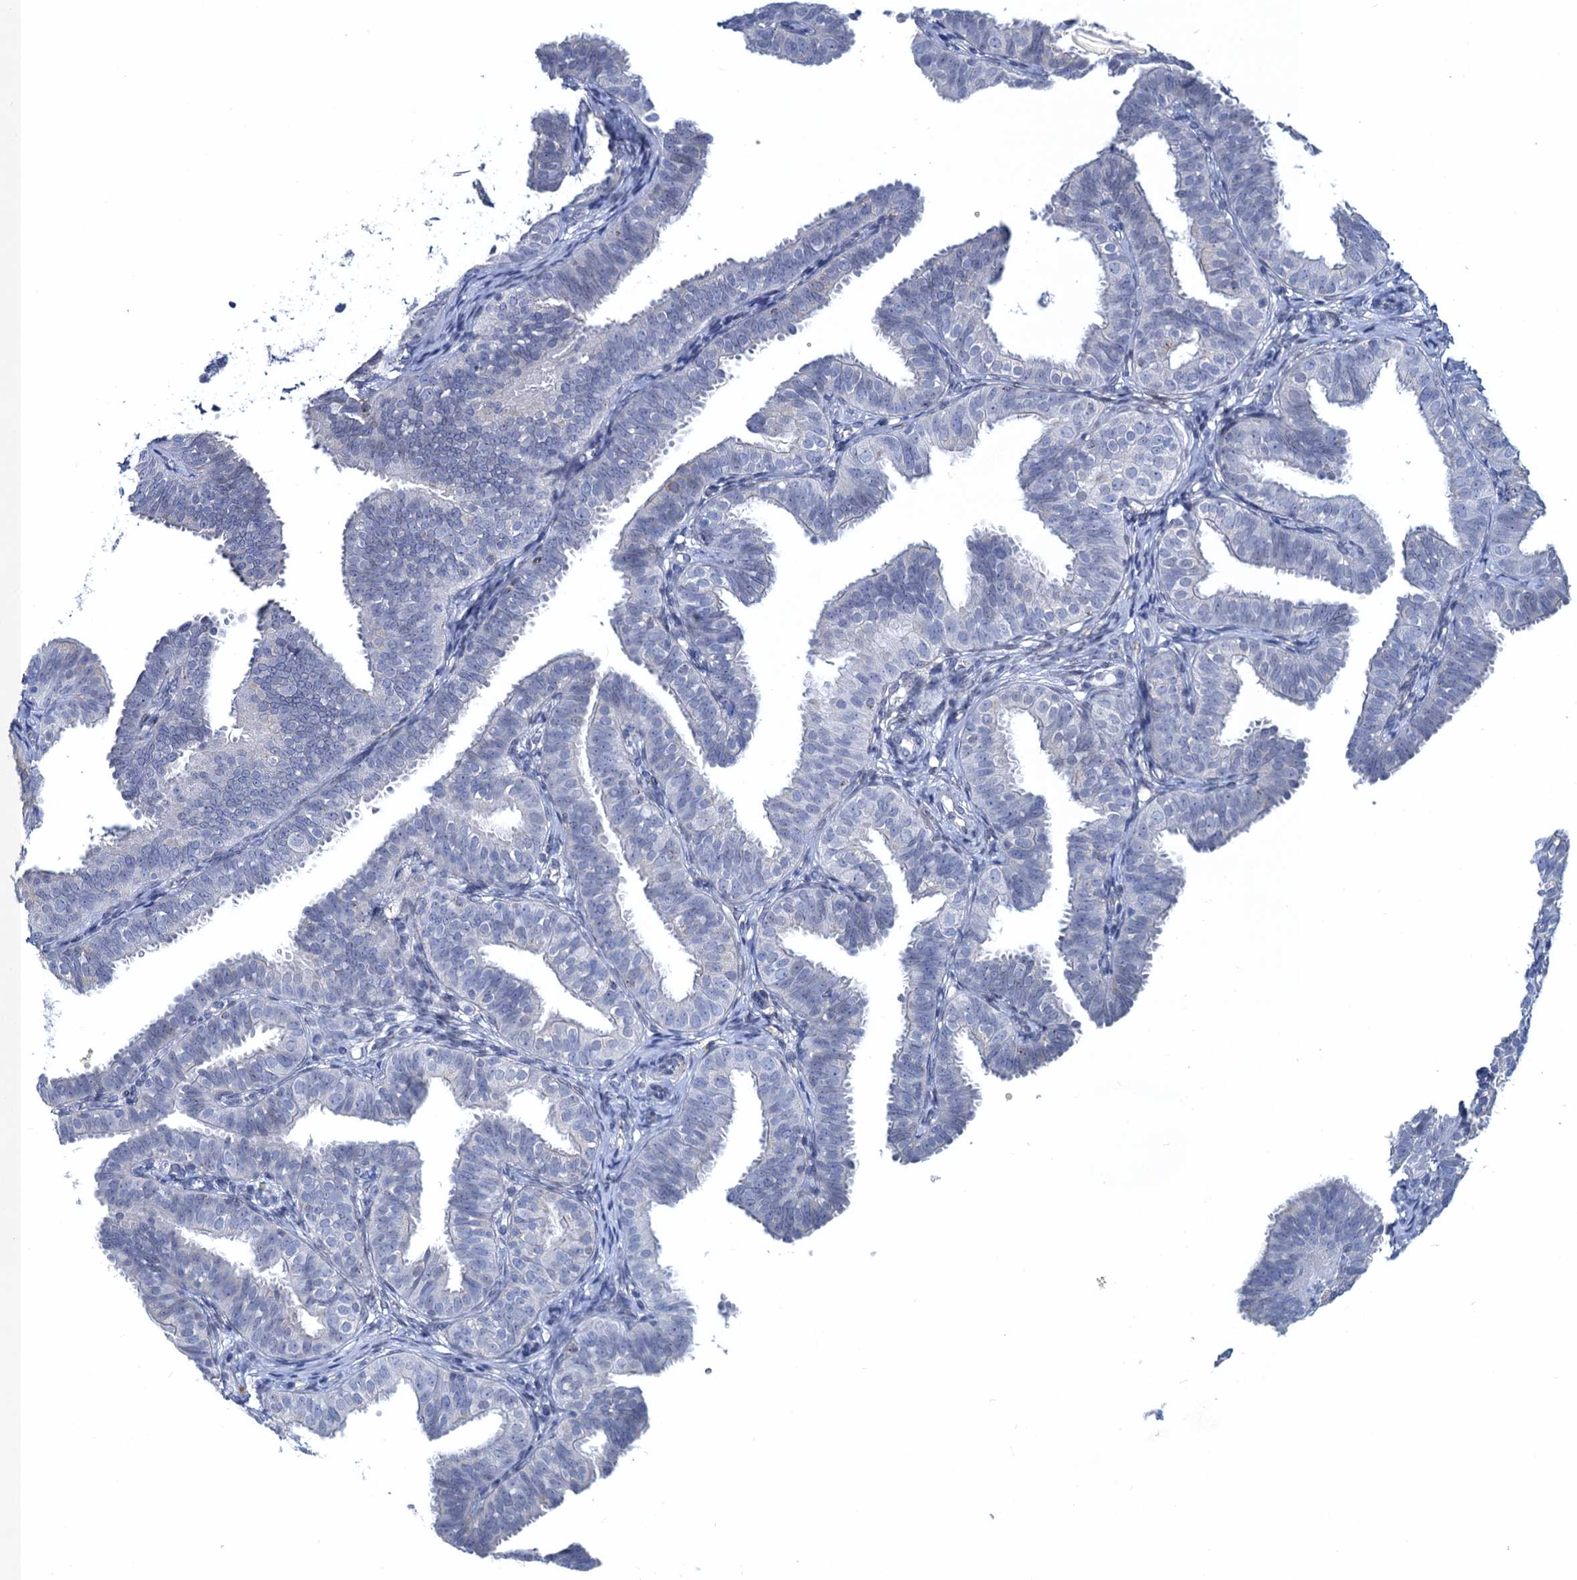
{"staining": {"intensity": "negative", "quantity": "none", "location": "none"}, "tissue": "fallopian tube", "cell_type": "Glandular cells", "image_type": "normal", "snomed": [{"axis": "morphology", "description": "Normal tissue, NOS"}, {"axis": "topography", "description": "Fallopian tube"}], "caption": "This is a micrograph of immunohistochemistry staining of benign fallopian tube, which shows no staining in glandular cells. The staining was performed using DAB (3,3'-diaminobenzidine) to visualize the protein expression in brown, while the nuclei were stained in blue with hematoxylin (Magnification: 20x).", "gene": "TOX3", "patient": {"sex": "female", "age": 35}}